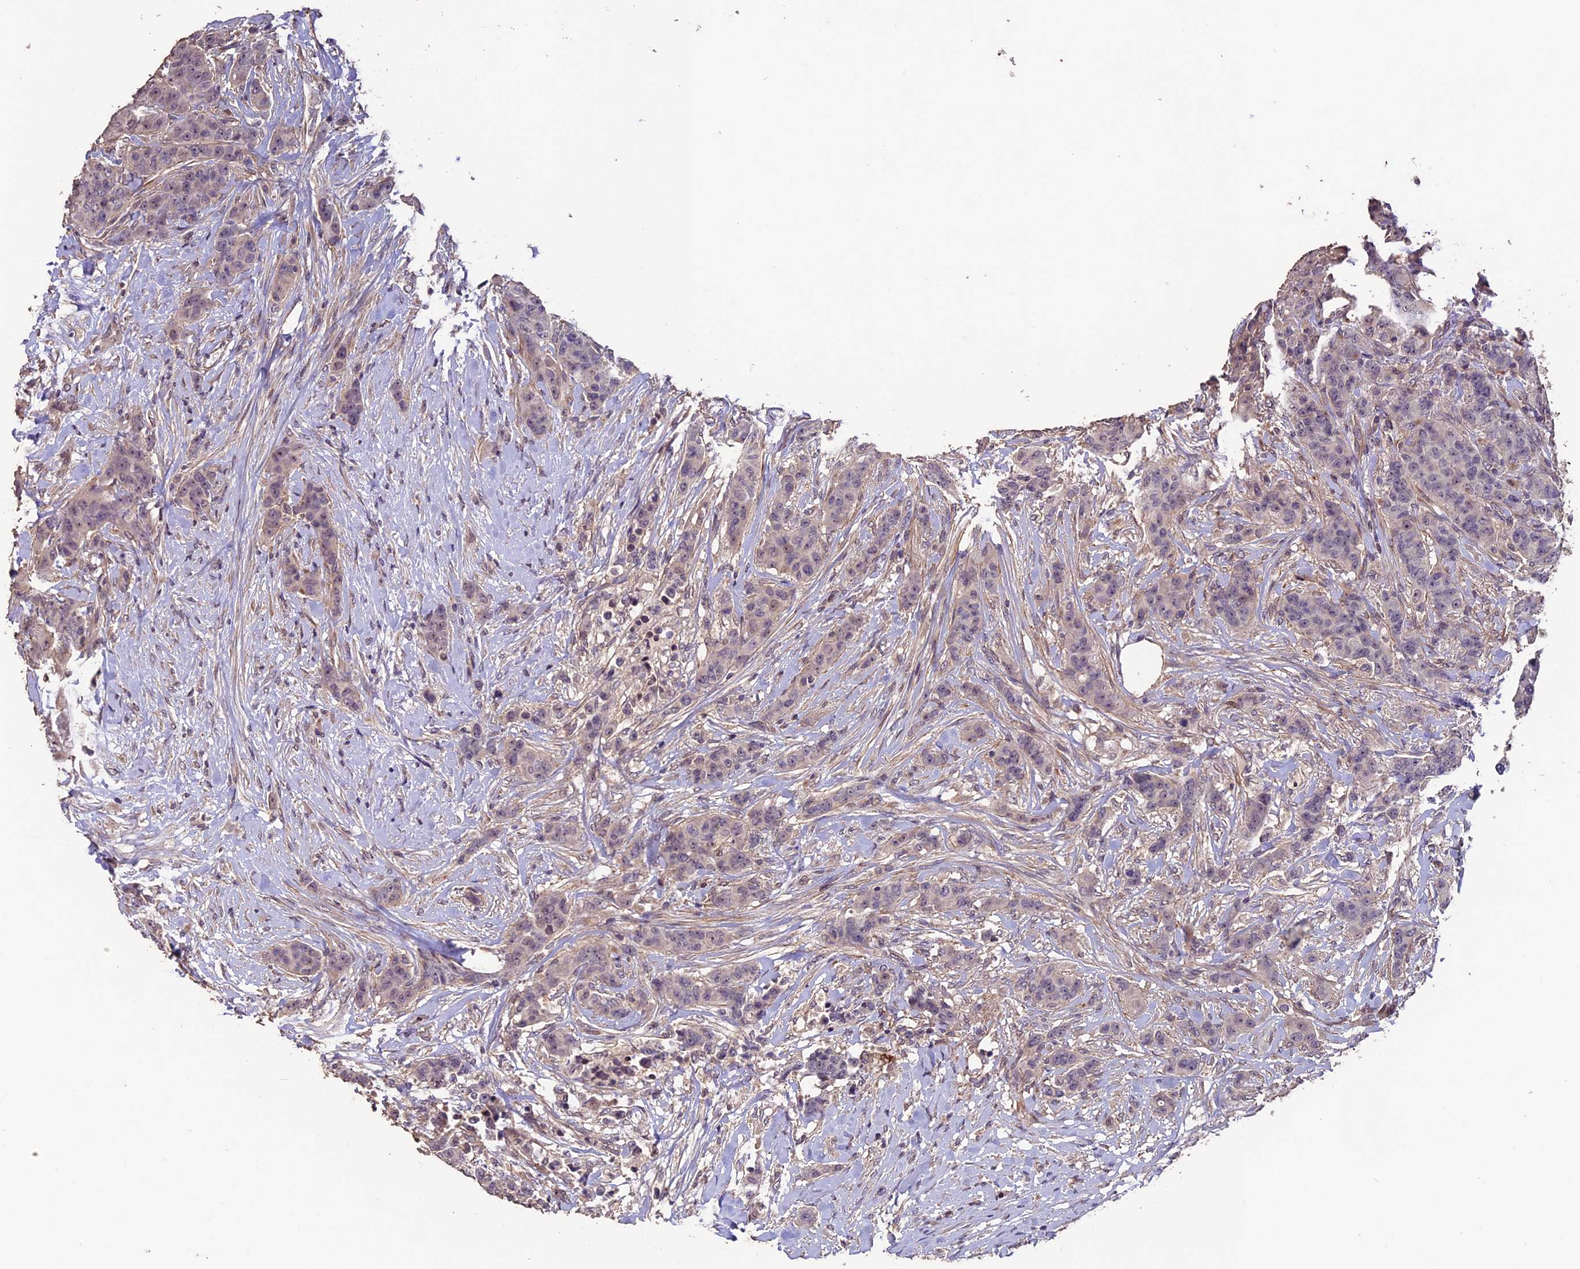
{"staining": {"intensity": "negative", "quantity": "none", "location": "none"}, "tissue": "breast cancer", "cell_type": "Tumor cells", "image_type": "cancer", "snomed": [{"axis": "morphology", "description": "Duct carcinoma"}, {"axis": "topography", "description": "Breast"}], "caption": "High magnification brightfield microscopy of breast infiltrating ductal carcinoma stained with DAB (3,3'-diaminobenzidine) (brown) and counterstained with hematoxylin (blue): tumor cells show no significant staining.", "gene": "GNB5", "patient": {"sex": "female", "age": 40}}